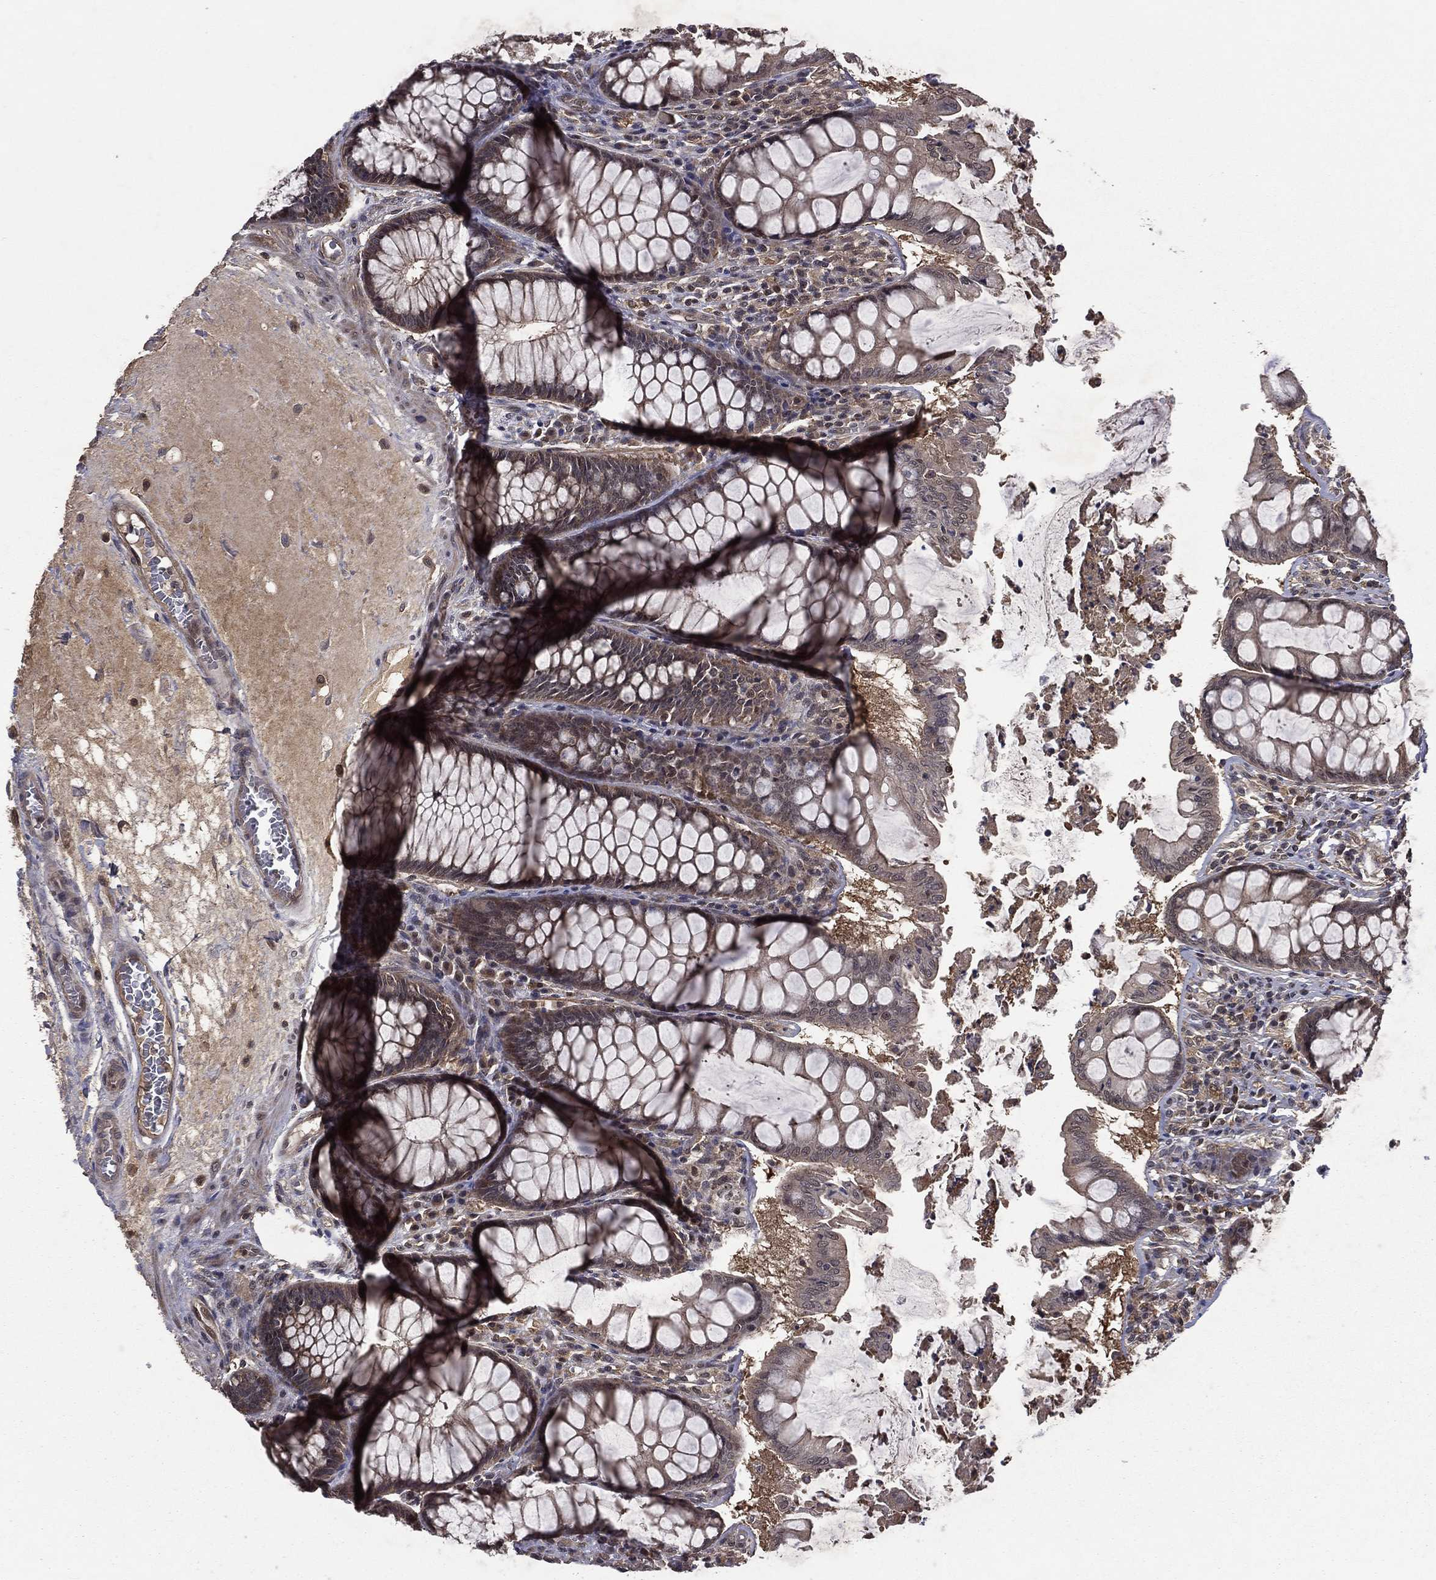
{"staining": {"intensity": "weak", "quantity": ">75%", "location": "cytoplasmic/membranous"}, "tissue": "colon", "cell_type": "Endothelial cells", "image_type": "normal", "snomed": [{"axis": "morphology", "description": "Normal tissue, NOS"}, {"axis": "topography", "description": "Colon"}], "caption": "Brown immunohistochemical staining in unremarkable human colon displays weak cytoplasmic/membranous expression in about >75% of endothelial cells. The protein of interest is shown in brown color, while the nuclei are stained blue.", "gene": "FGD1", "patient": {"sex": "female", "age": 65}}